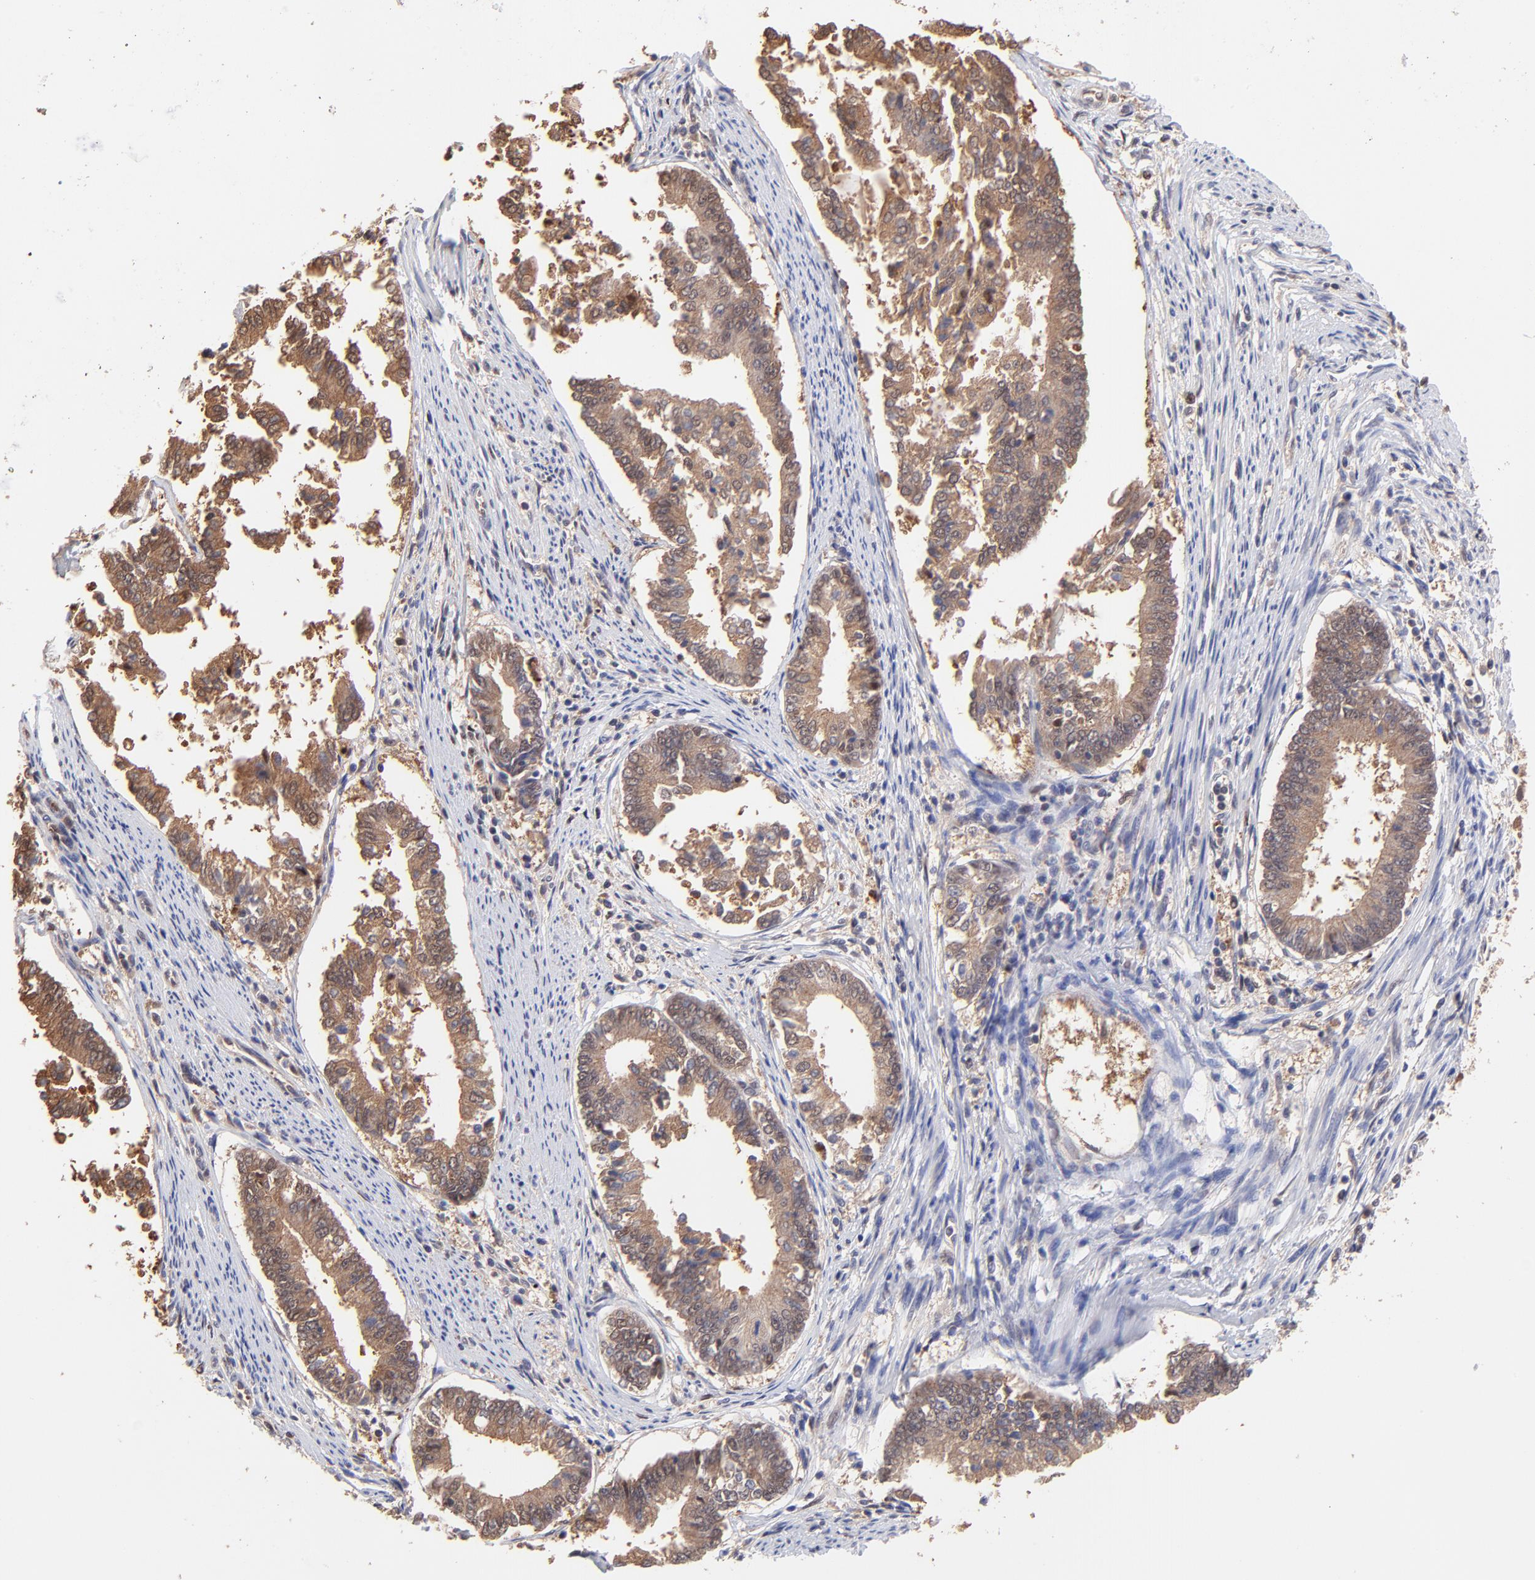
{"staining": {"intensity": "moderate", "quantity": ">75%", "location": "cytoplasmic/membranous"}, "tissue": "endometrial cancer", "cell_type": "Tumor cells", "image_type": "cancer", "snomed": [{"axis": "morphology", "description": "Adenocarcinoma, NOS"}, {"axis": "topography", "description": "Endometrium"}], "caption": "High-magnification brightfield microscopy of endometrial cancer (adenocarcinoma) stained with DAB (3,3'-diaminobenzidine) (brown) and counterstained with hematoxylin (blue). tumor cells exhibit moderate cytoplasmic/membranous expression is appreciated in approximately>75% of cells. (DAB (3,3'-diaminobenzidine) IHC with brightfield microscopy, high magnification).", "gene": "PSMA6", "patient": {"sex": "female", "age": 63}}